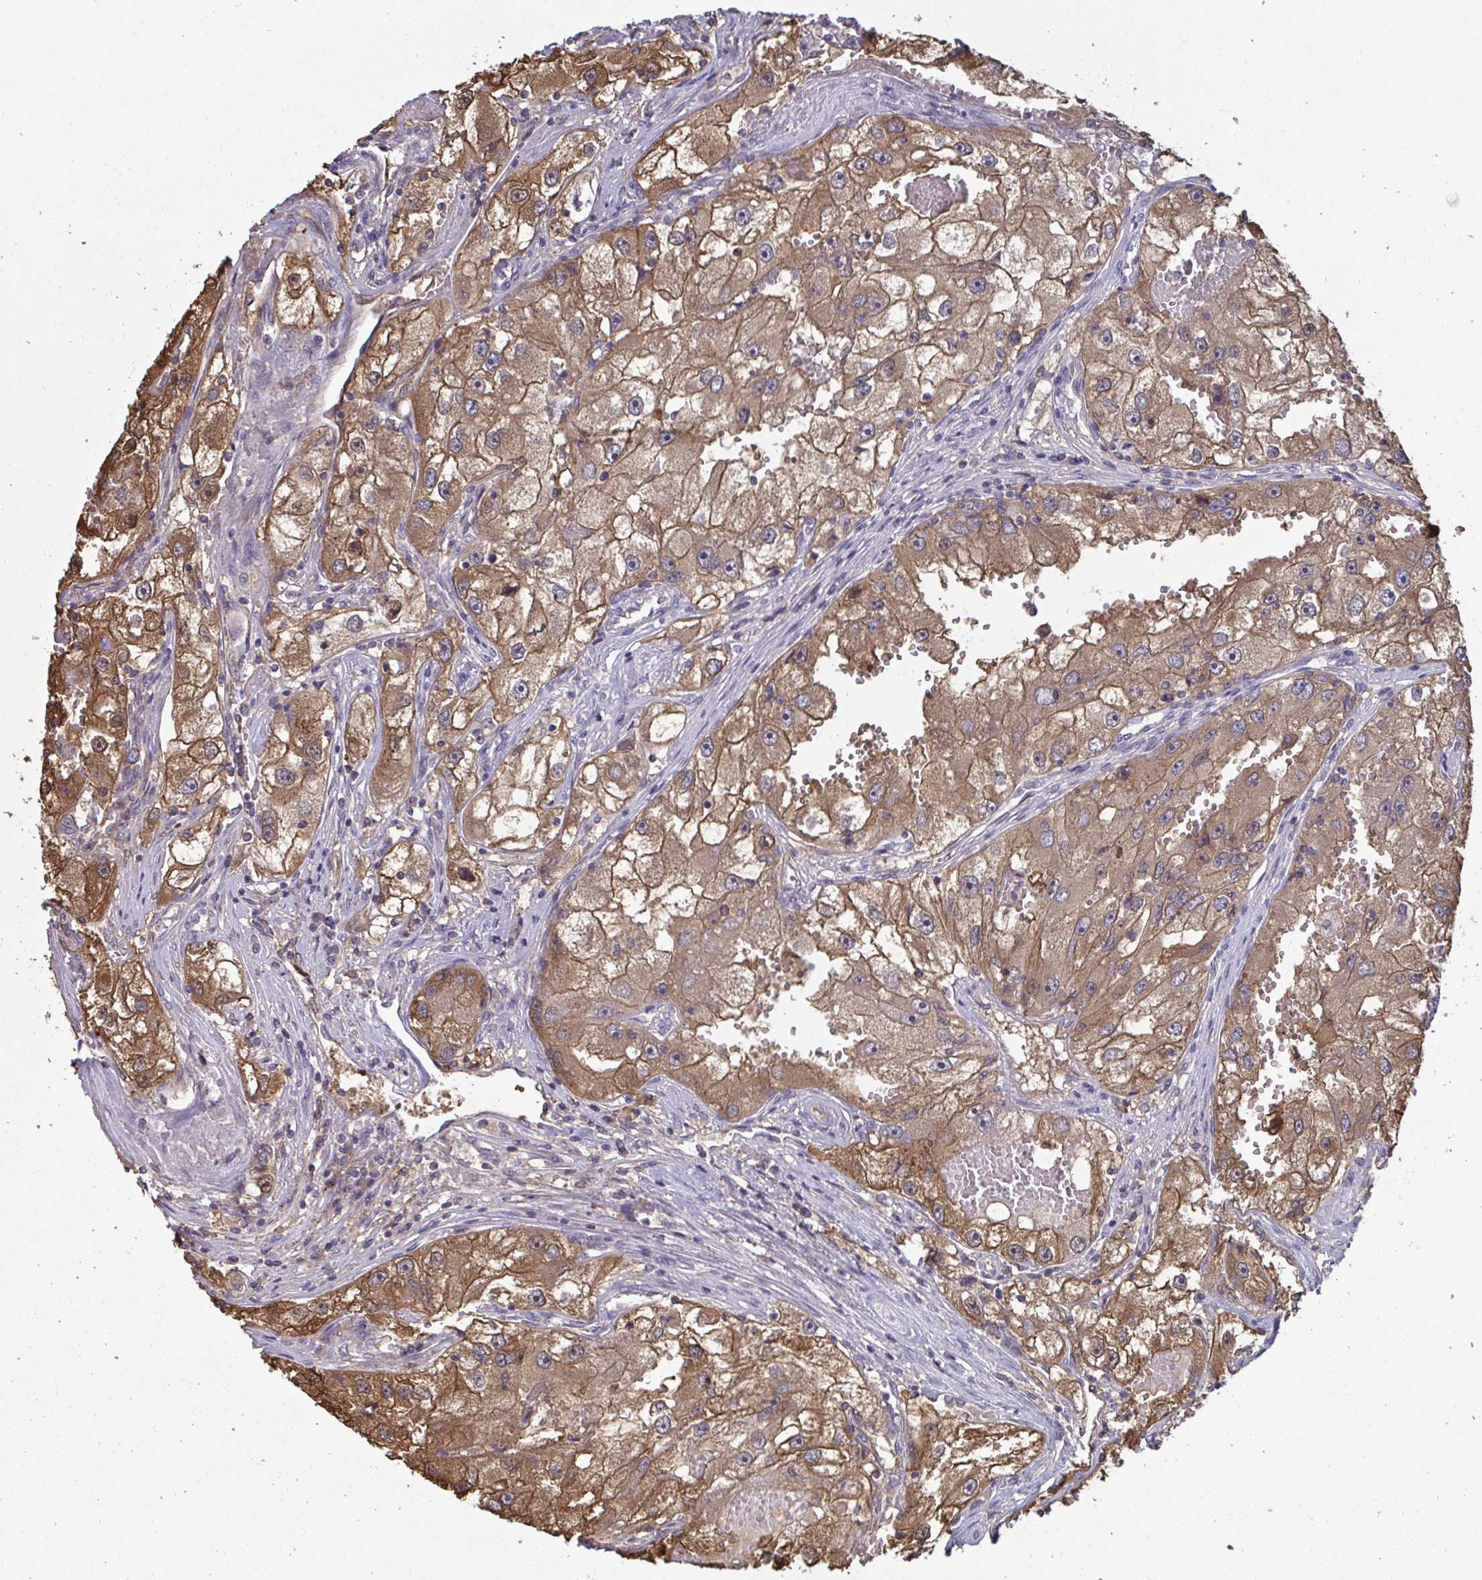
{"staining": {"intensity": "moderate", "quantity": ">75%", "location": "cytoplasmic/membranous"}, "tissue": "renal cancer", "cell_type": "Tumor cells", "image_type": "cancer", "snomed": [{"axis": "morphology", "description": "Adenocarcinoma, NOS"}, {"axis": "topography", "description": "Kidney"}], "caption": "Immunohistochemistry (IHC) micrograph of neoplastic tissue: renal adenocarcinoma stained using IHC exhibits medium levels of moderate protein expression localized specifically in the cytoplasmic/membranous of tumor cells, appearing as a cytoplasmic/membranous brown color.", "gene": "TTC9C", "patient": {"sex": "male", "age": 63}}